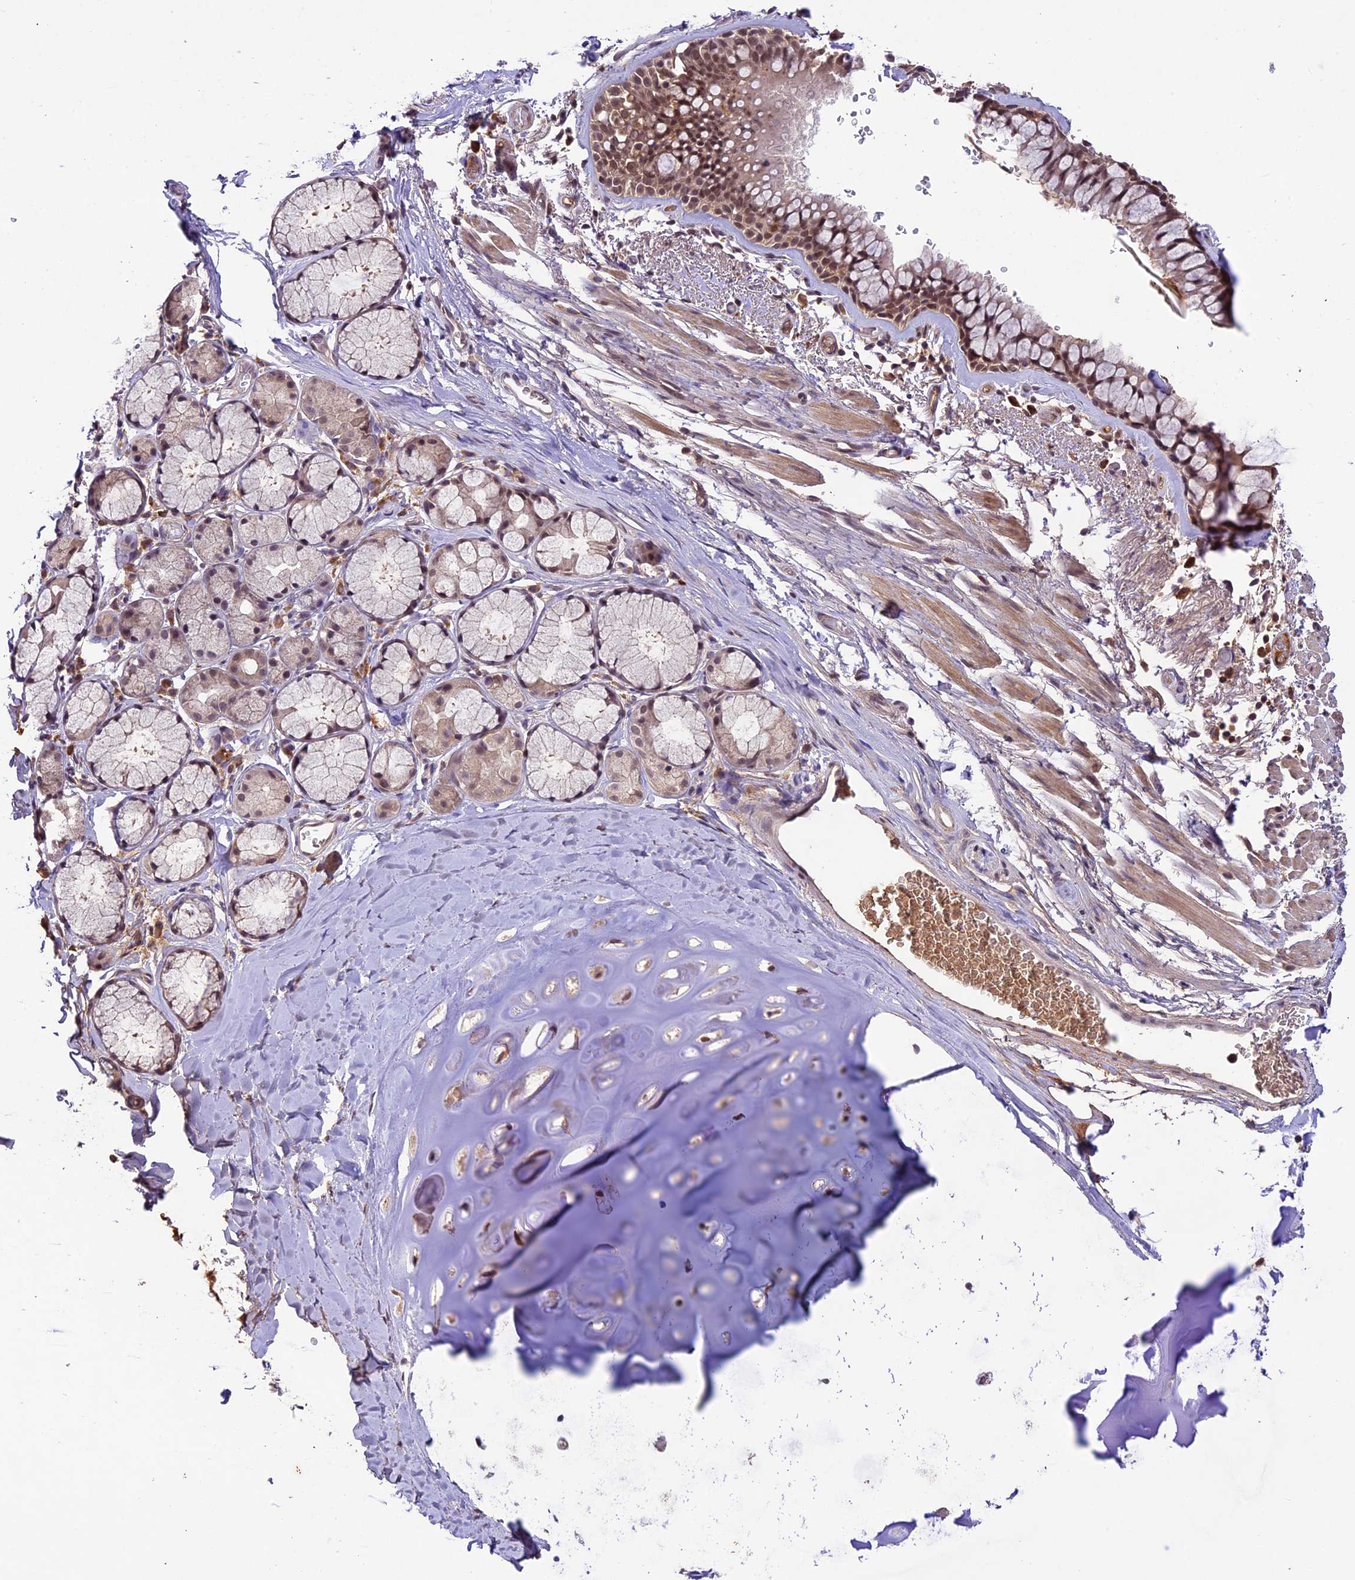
{"staining": {"intensity": "moderate", "quantity": ">75%", "location": "cytoplasmic/membranous,nuclear"}, "tissue": "bronchus", "cell_type": "Respiratory epithelial cells", "image_type": "normal", "snomed": [{"axis": "morphology", "description": "Normal tissue, NOS"}, {"axis": "topography", "description": "Bronchus"}], "caption": "IHC staining of unremarkable bronchus, which displays medium levels of moderate cytoplasmic/membranous,nuclear expression in approximately >75% of respiratory epithelial cells indicating moderate cytoplasmic/membranous,nuclear protein staining. The staining was performed using DAB (3,3'-diaminobenzidine) (brown) for protein detection and nuclei were counterstained in hematoxylin (blue).", "gene": "ATP10A", "patient": {"sex": "male", "age": 65}}